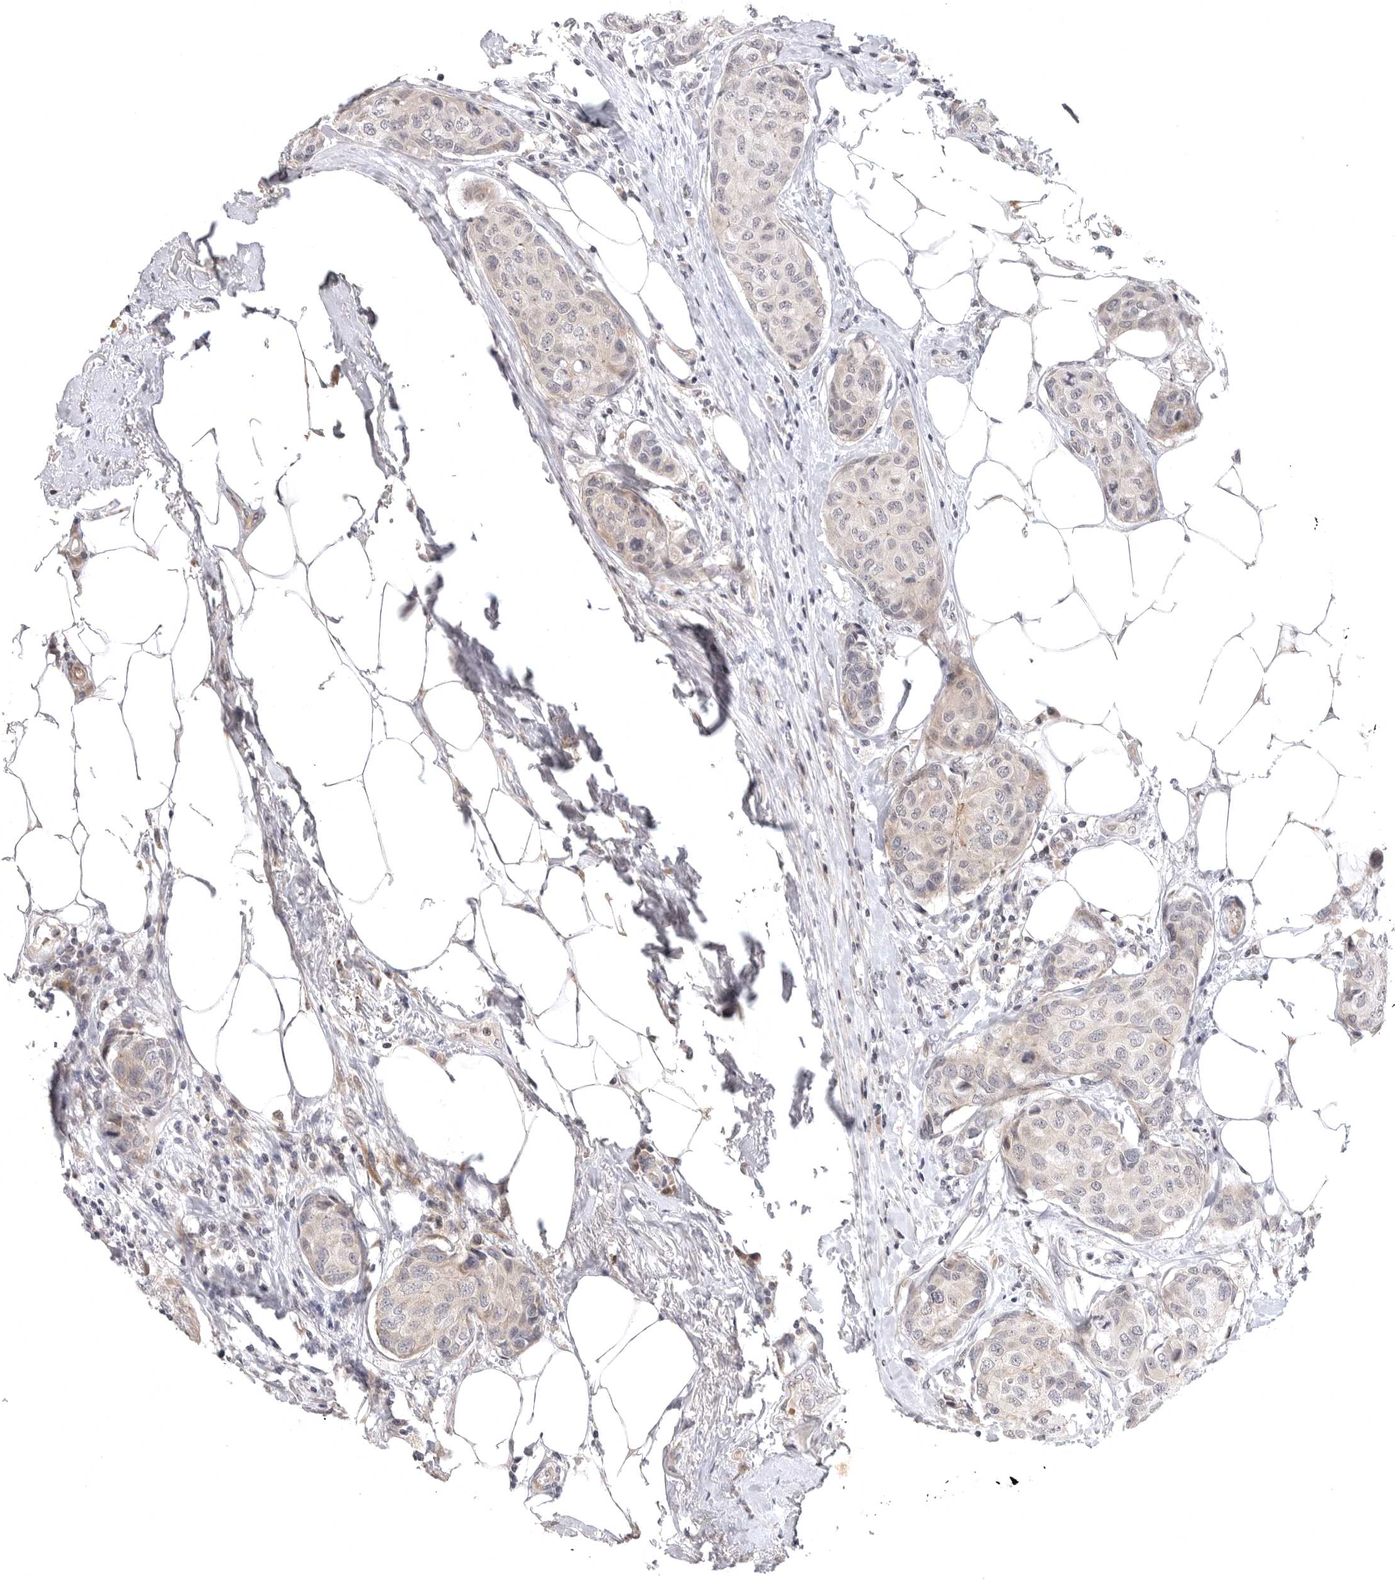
{"staining": {"intensity": "negative", "quantity": "none", "location": "none"}, "tissue": "breast cancer", "cell_type": "Tumor cells", "image_type": "cancer", "snomed": [{"axis": "morphology", "description": "Duct carcinoma"}, {"axis": "topography", "description": "Breast"}], "caption": "A micrograph of invasive ductal carcinoma (breast) stained for a protein demonstrates no brown staining in tumor cells.", "gene": "CD300LD", "patient": {"sex": "female", "age": 80}}